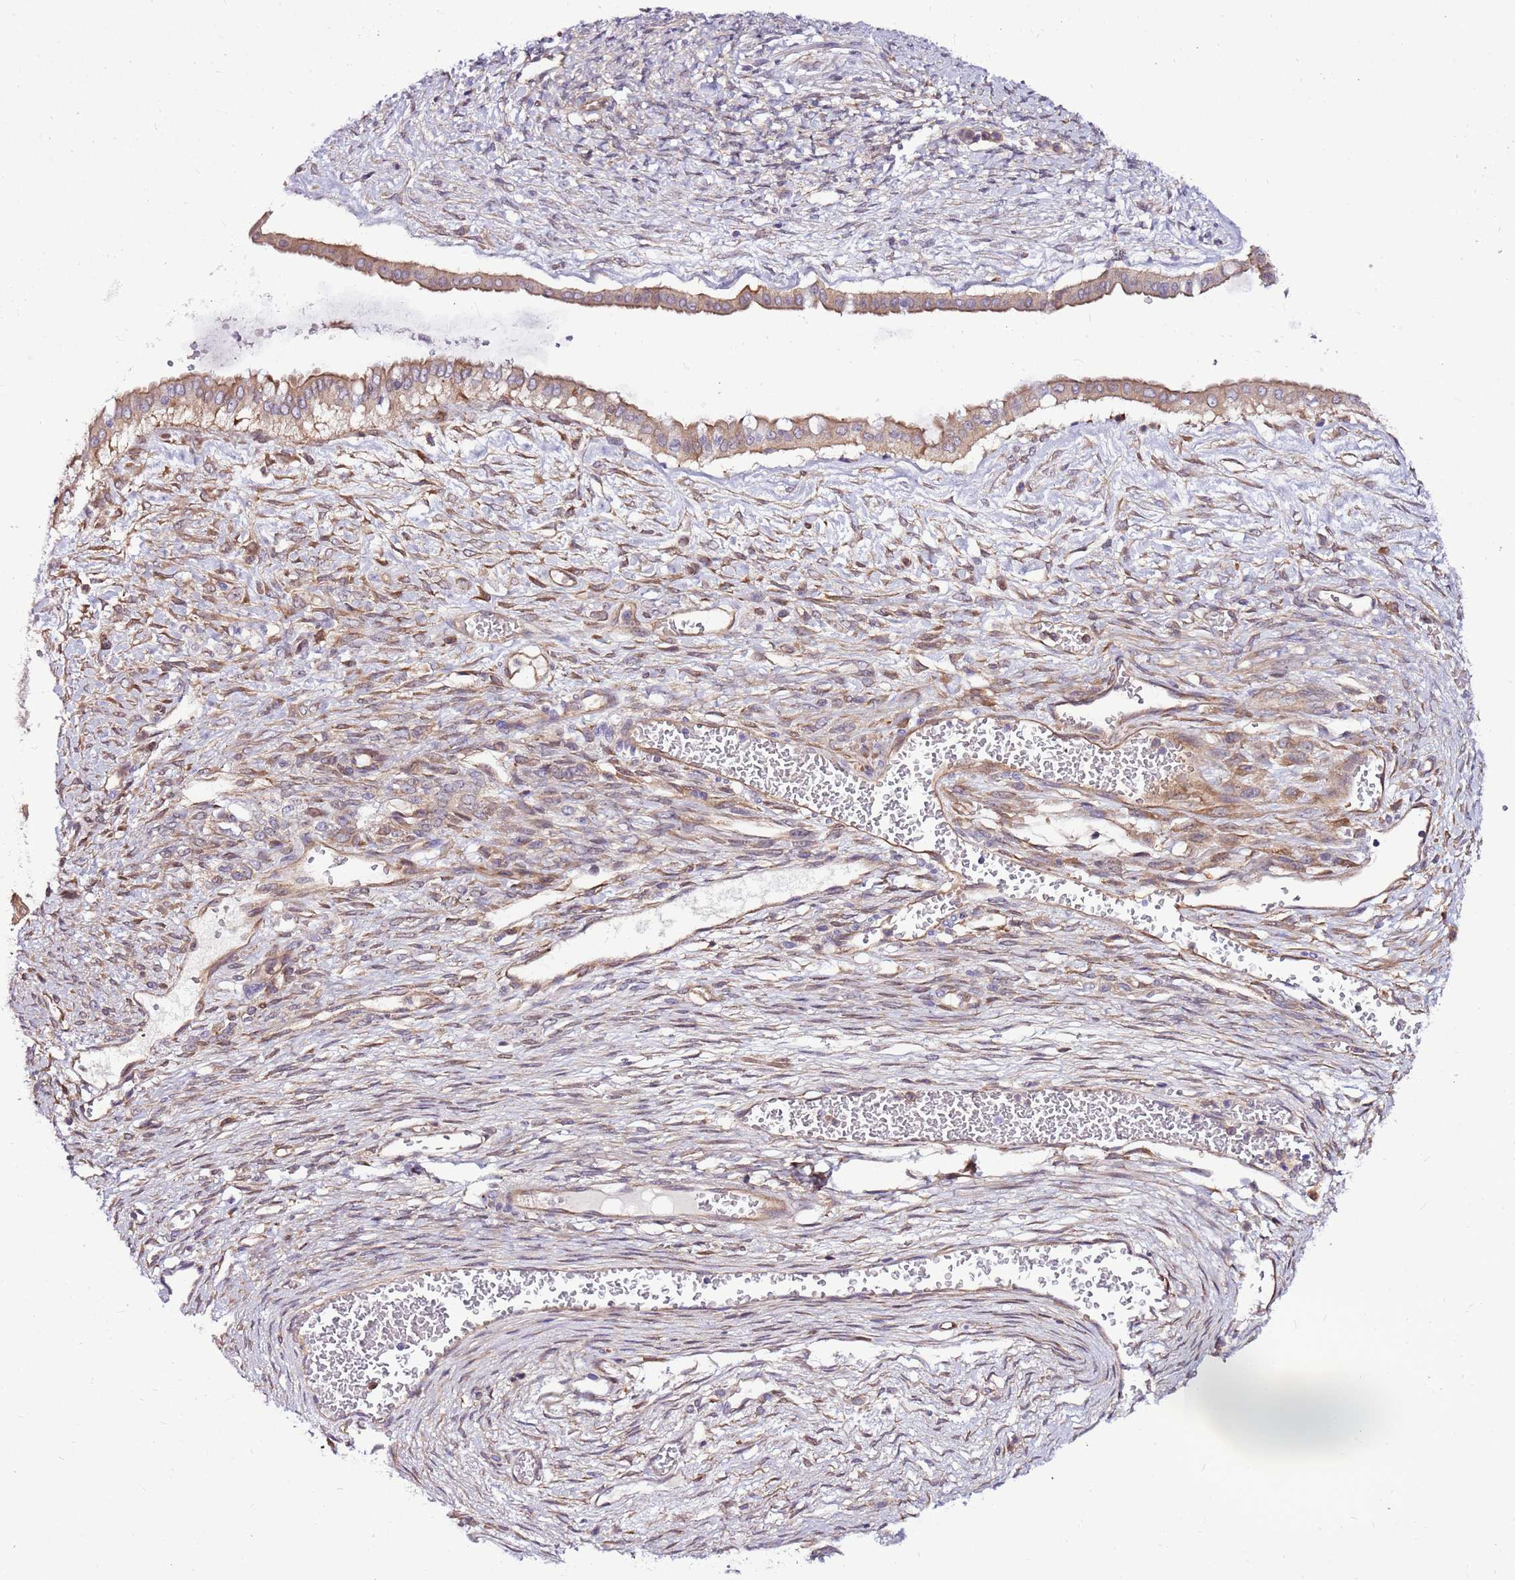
{"staining": {"intensity": "moderate", "quantity": ">75%", "location": "cytoplasmic/membranous"}, "tissue": "ovarian cancer", "cell_type": "Tumor cells", "image_type": "cancer", "snomed": [{"axis": "morphology", "description": "Cystadenocarcinoma, mucinous, NOS"}, {"axis": "topography", "description": "Ovary"}], "caption": "Approximately >75% of tumor cells in ovarian mucinous cystadenocarcinoma display moderate cytoplasmic/membranous protein positivity as visualized by brown immunohistochemical staining.", "gene": "ATXN2L", "patient": {"sex": "female", "age": 73}}